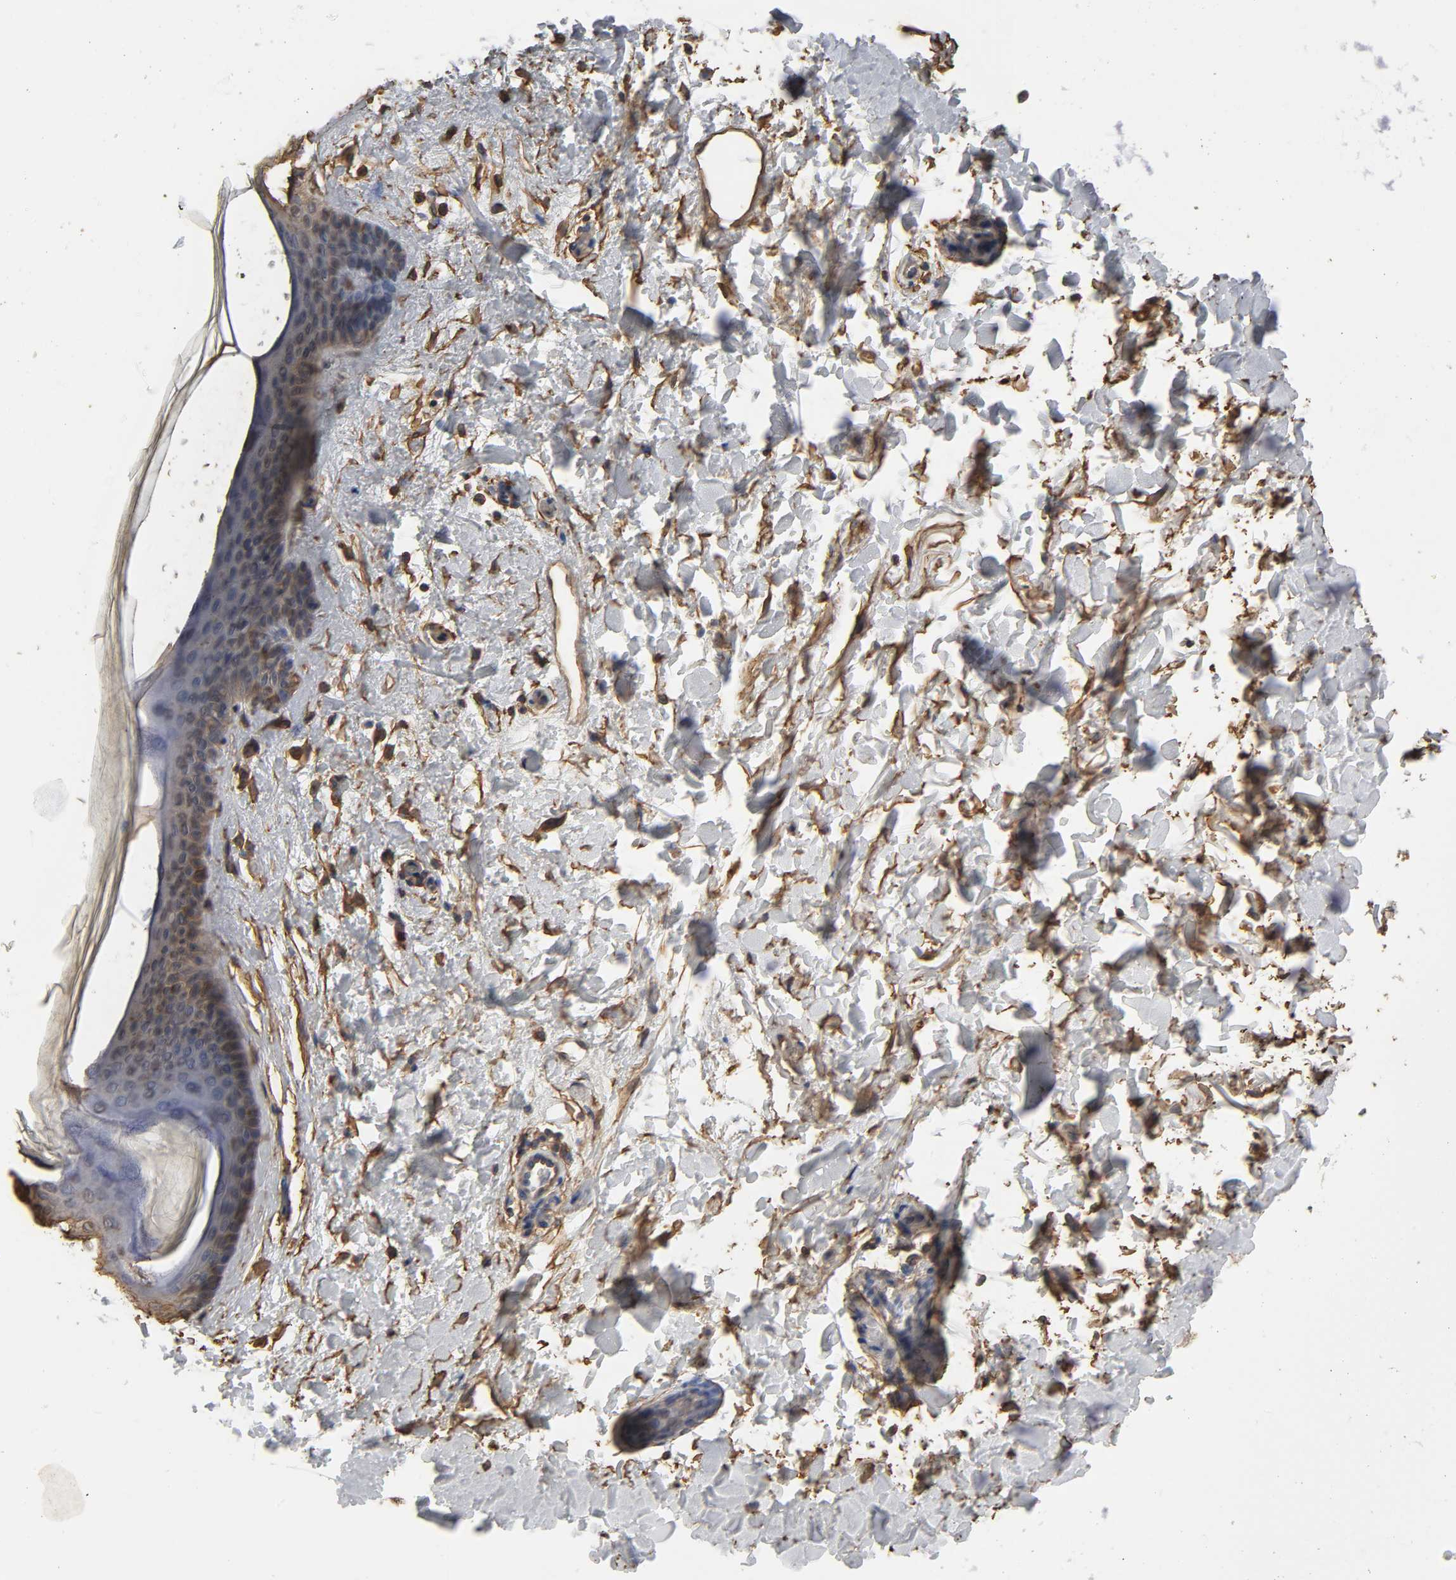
{"staining": {"intensity": "weak", "quantity": "<25%", "location": "nuclear"}, "tissue": "skin cancer", "cell_type": "Tumor cells", "image_type": "cancer", "snomed": [{"axis": "morphology", "description": "Basal cell carcinoma"}, {"axis": "topography", "description": "Skin"}], "caption": "The photomicrograph demonstrates no significant staining in tumor cells of skin cancer (basal cell carcinoma). (DAB IHC, high magnification).", "gene": "ANXA2", "patient": {"sex": "female", "age": 79}}